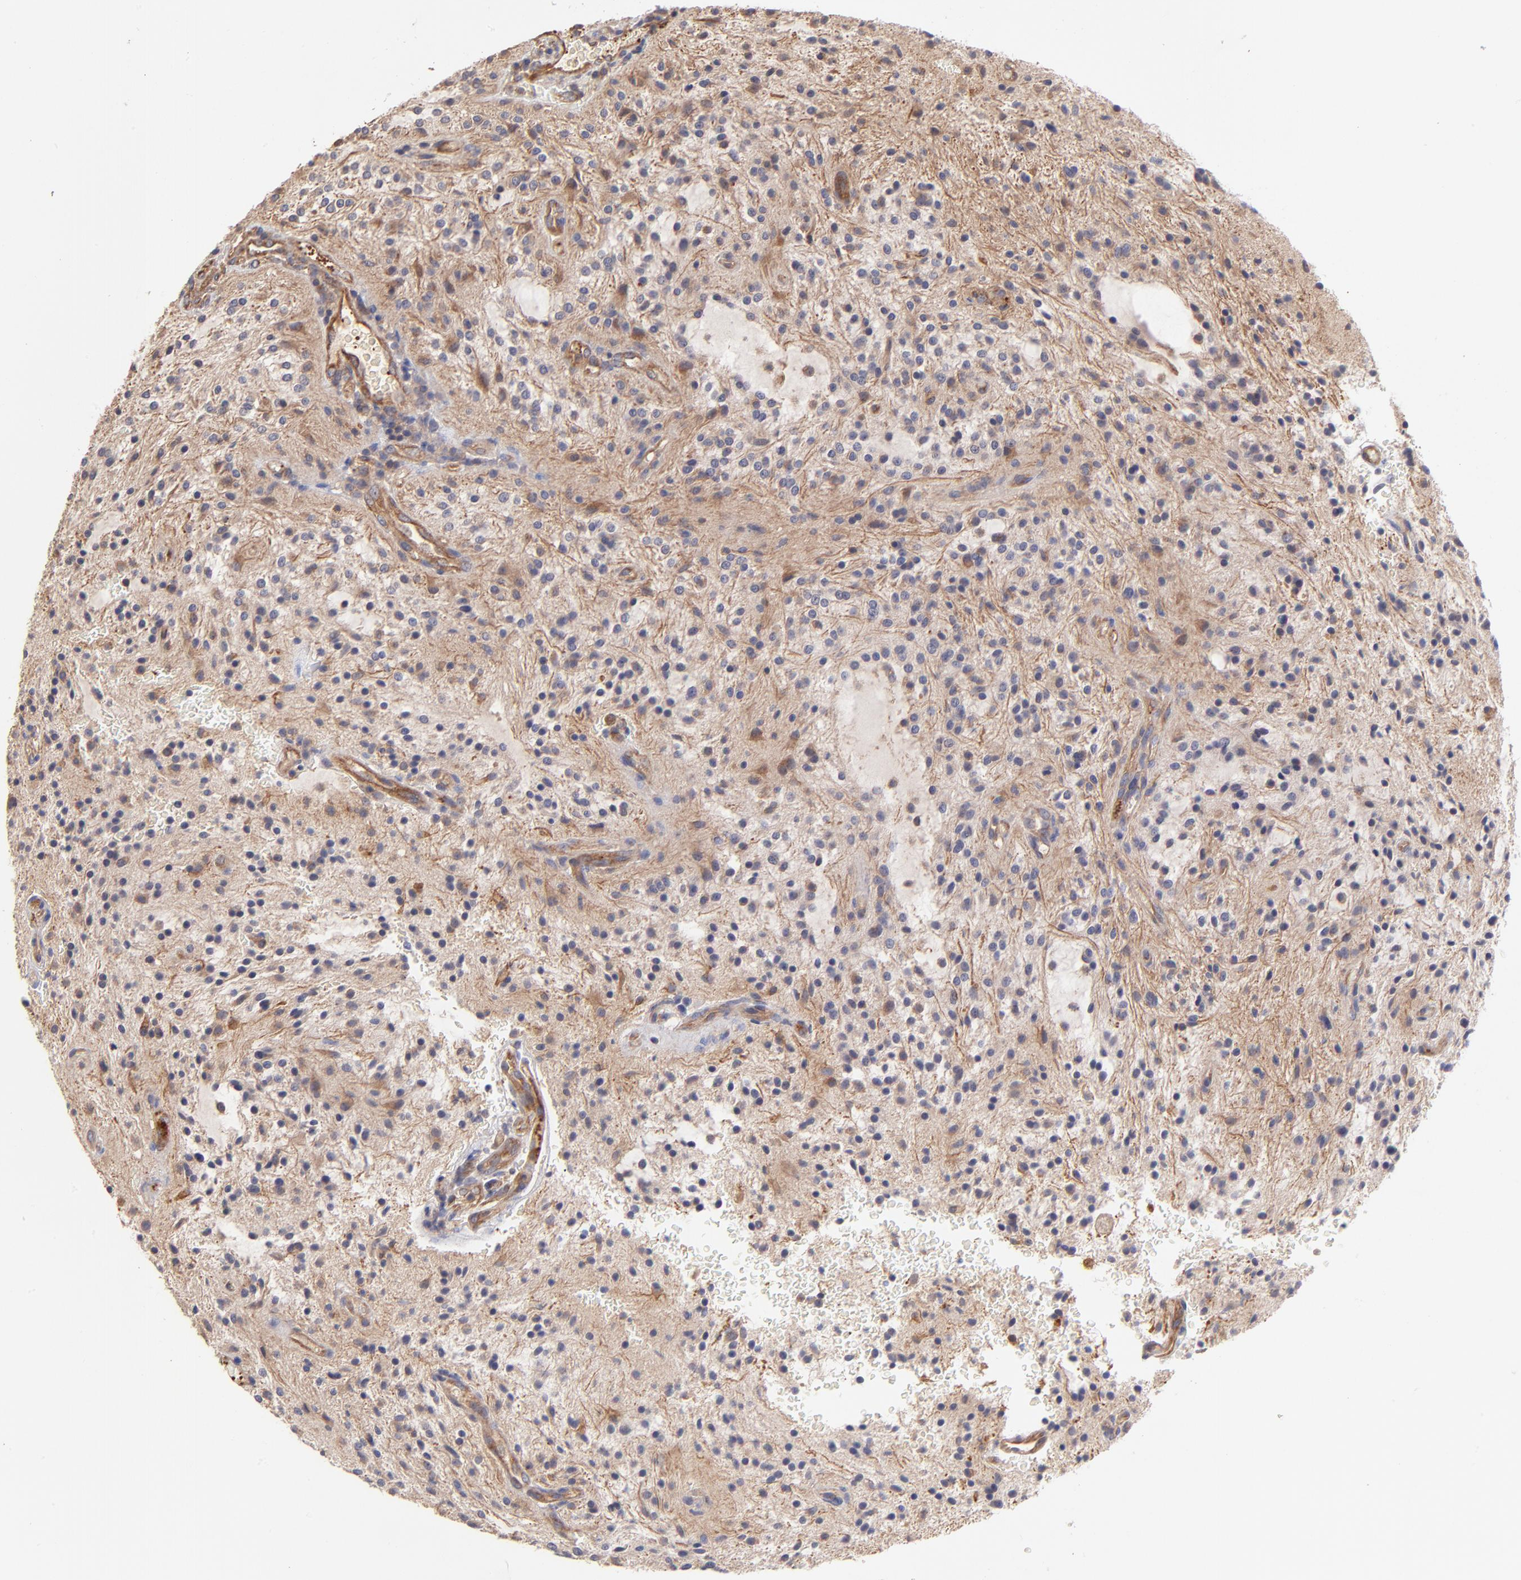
{"staining": {"intensity": "moderate", "quantity": "25%-75%", "location": "cytoplasmic/membranous"}, "tissue": "glioma", "cell_type": "Tumor cells", "image_type": "cancer", "snomed": [{"axis": "morphology", "description": "Glioma, malignant, NOS"}, {"axis": "topography", "description": "Cerebellum"}], "caption": "IHC of glioma demonstrates medium levels of moderate cytoplasmic/membranous staining in approximately 25%-75% of tumor cells.", "gene": "ASB7", "patient": {"sex": "female", "age": 10}}